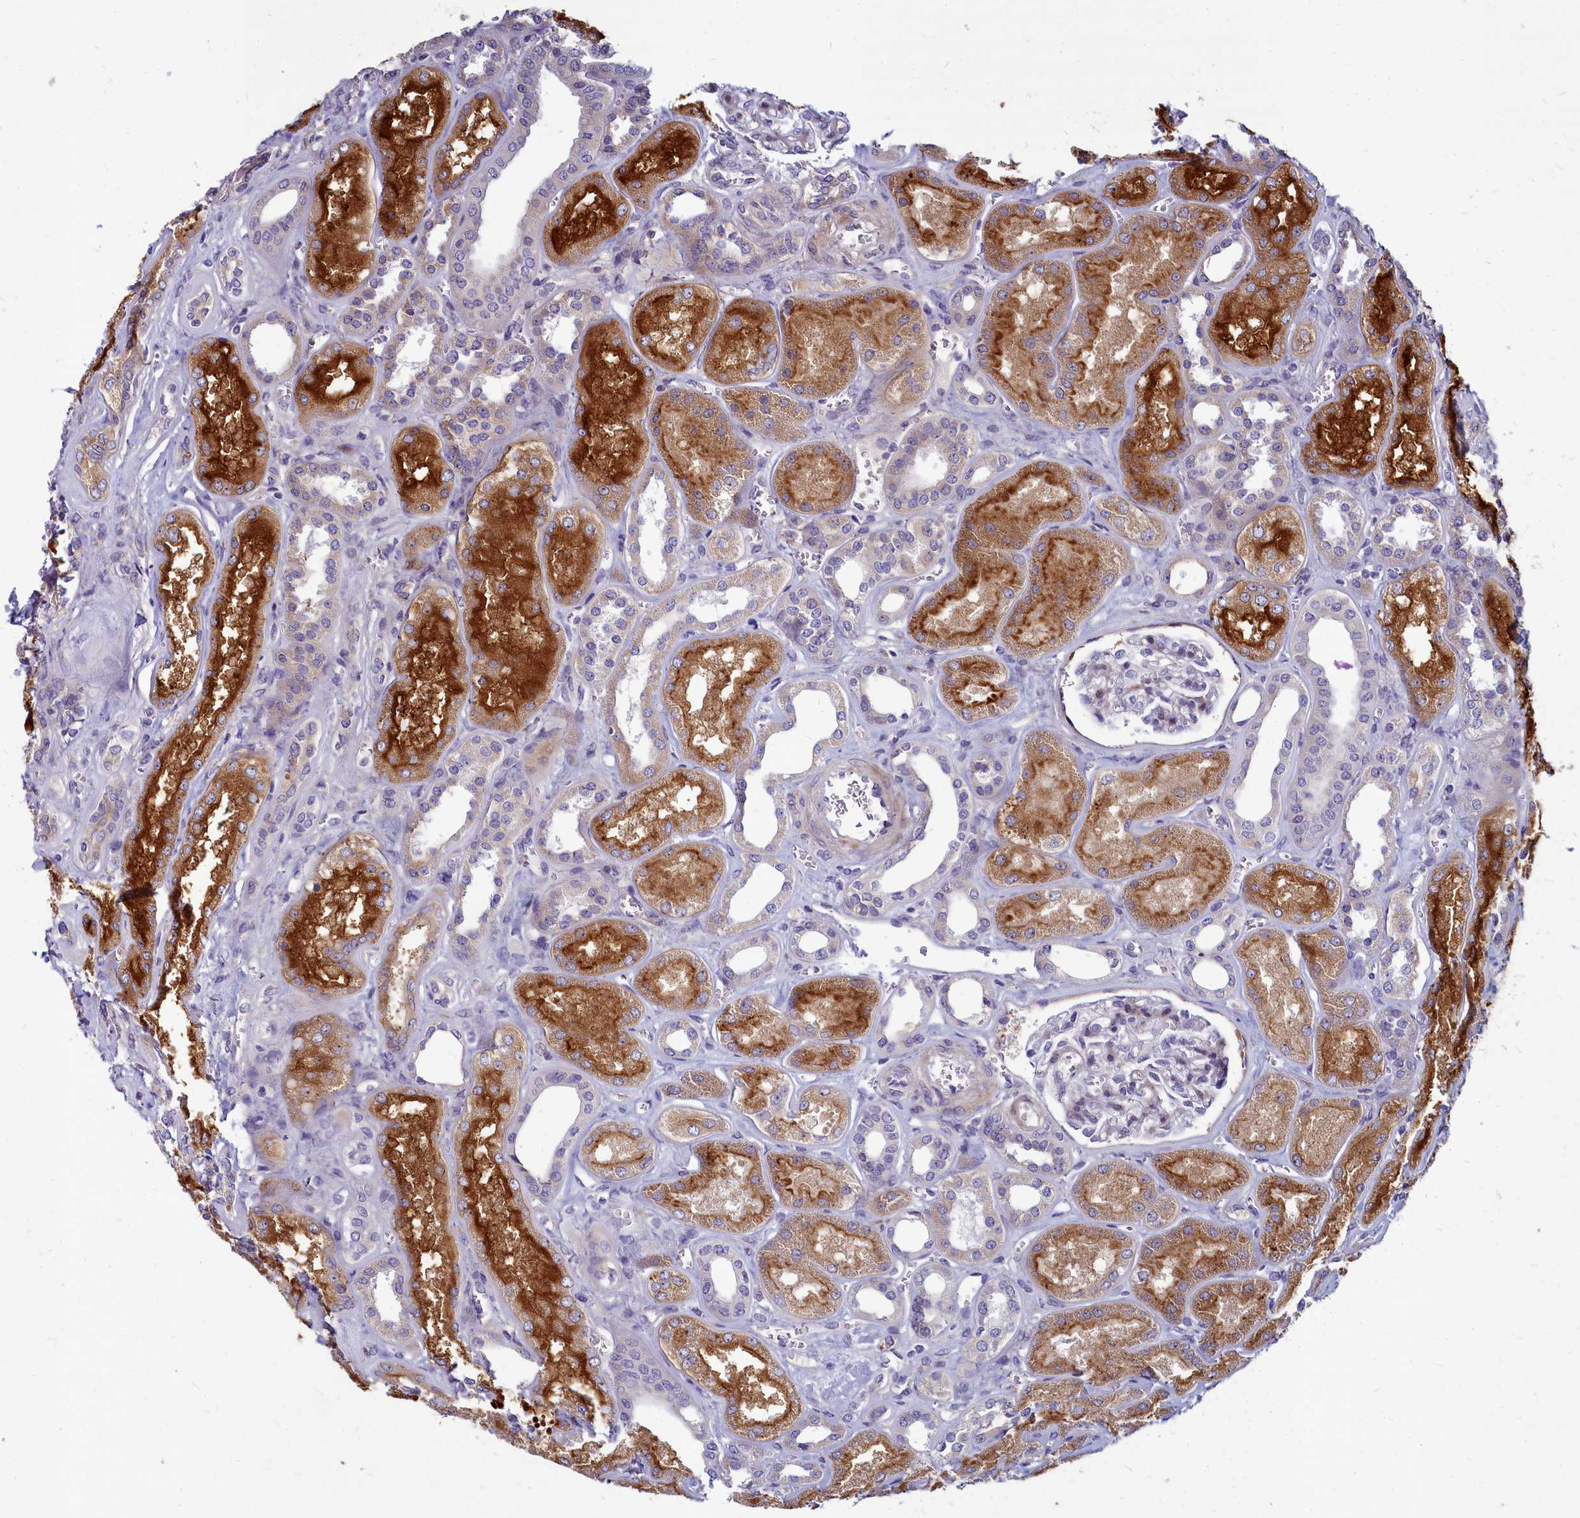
{"staining": {"intensity": "weak", "quantity": "<25%", "location": "cytoplasmic/membranous"}, "tissue": "kidney", "cell_type": "Cells in glomeruli", "image_type": "normal", "snomed": [{"axis": "morphology", "description": "Normal tissue, NOS"}, {"axis": "morphology", "description": "Adenocarcinoma, NOS"}, {"axis": "topography", "description": "Kidney"}], "caption": "This is an IHC histopathology image of normal human kidney. There is no positivity in cells in glomeruli.", "gene": "SMPD4", "patient": {"sex": "female", "age": 68}}